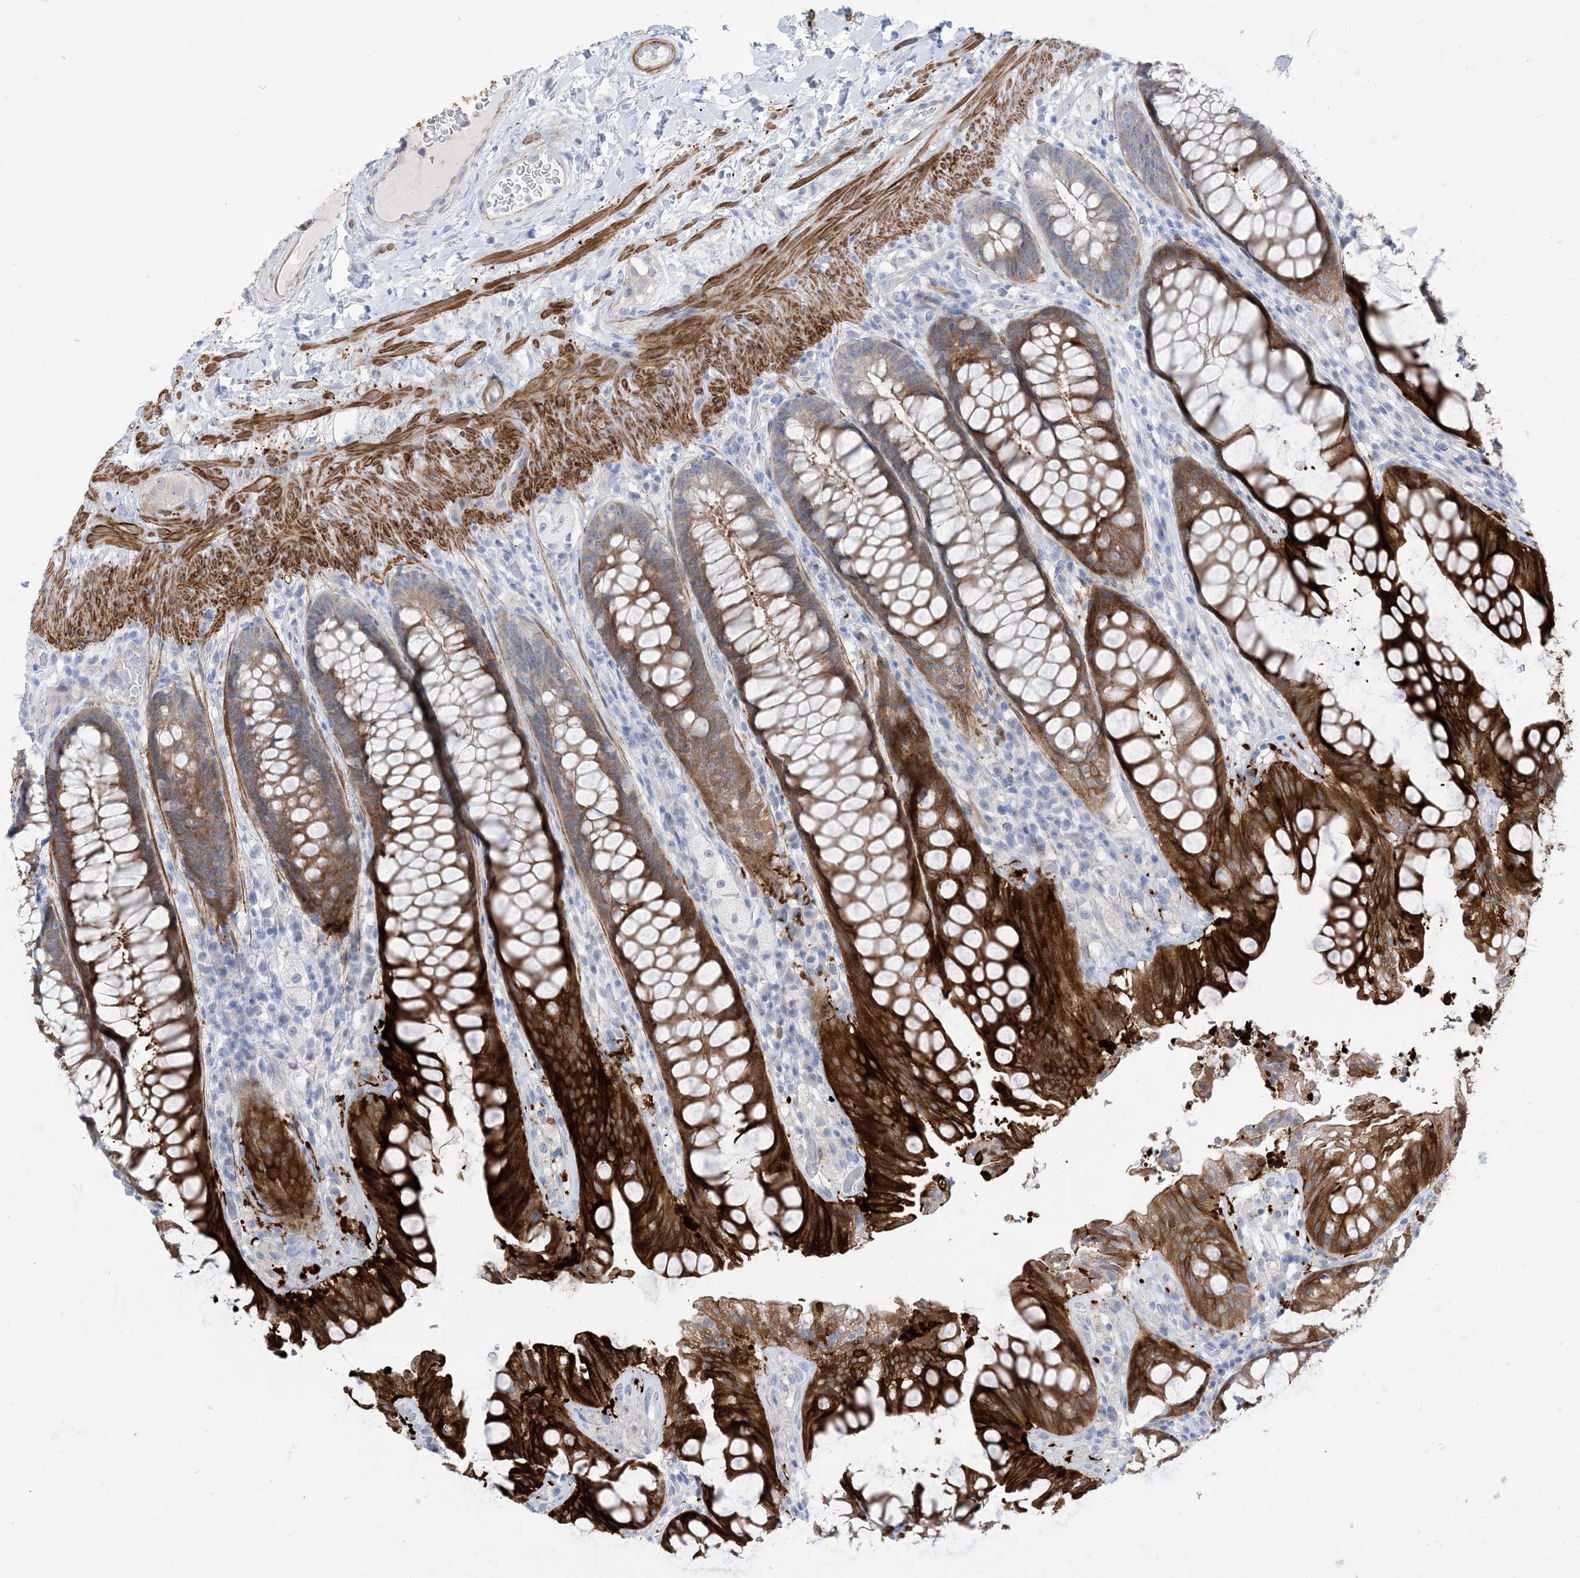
{"staining": {"intensity": "strong", "quantity": ">75%", "location": "cytoplasmic/membranous"}, "tissue": "rectum", "cell_type": "Glandular cells", "image_type": "normal", "snomed": [{"axis": "morphology", "description": "Normal tissue, NOS"}, {"axis": "topography", "description": "Rectum"}], "caption": "Glandular cells display high levels of strong cytoplasmic/membranous expression in approximately >75% of cells in benign human rectum. (IHC, brightfield microscopy, high magnification).", "gene": "MARS2", "patient": {"sex": "female", "age": 46}}